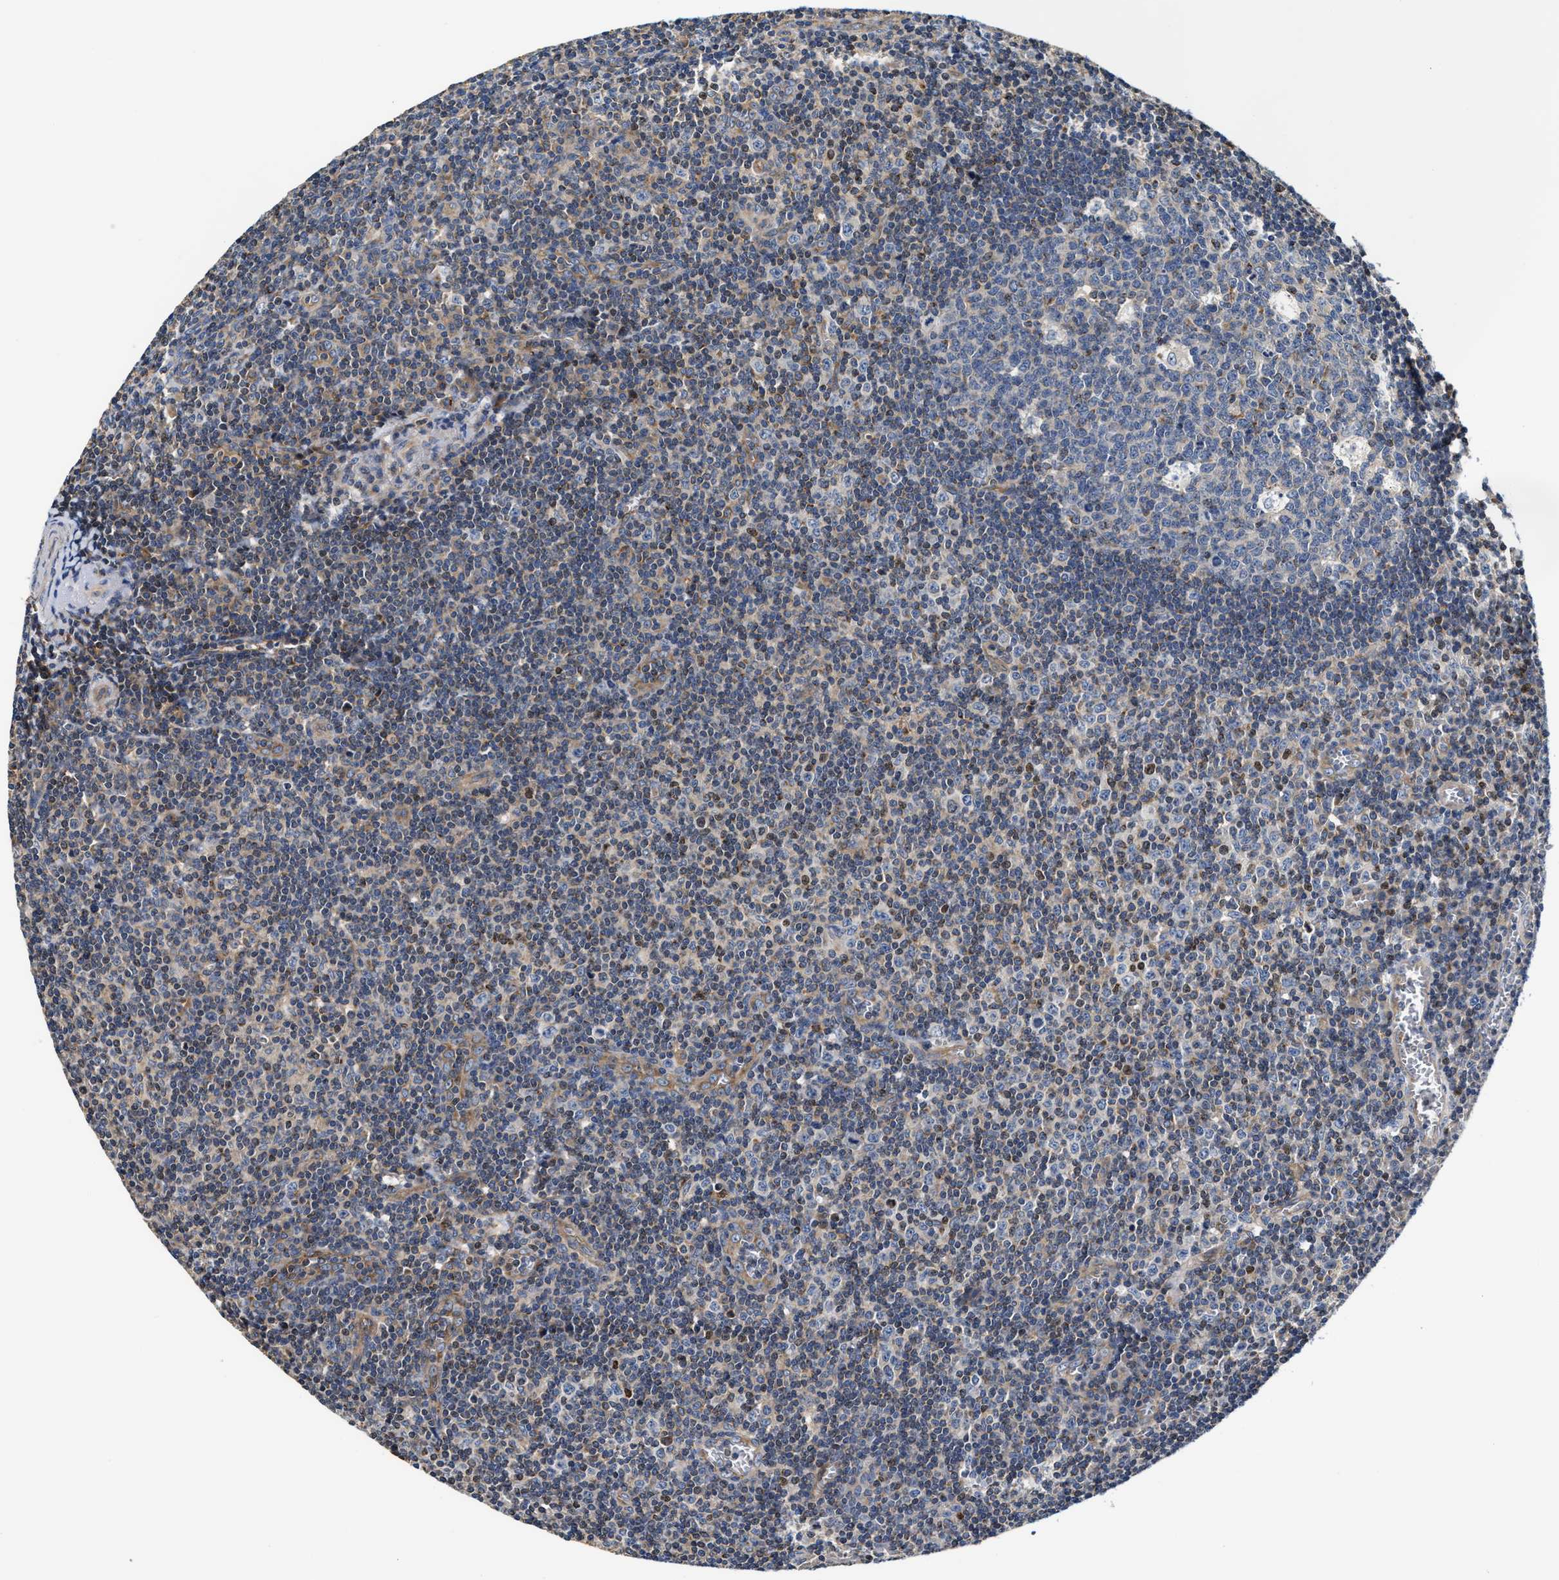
{"staining": {"intensity": "weak", "quantity": "<25%", "location": "cytoplasmic/membranous"}, "tissue": "tonsil", "cell_type": "Germinal center cells", "image_type": "normal", "snomed": [{"axis": "morphology", "description": "Normal tissue, NOS"}, {"axis": "topography", "description": "Tonsil"}], "caption": "Germinal center cells are negative for protein expression in unremarkable human tonsil. (Immunohistochemistry, brightfield microscopy, high magnification).", "gene": "TEX2", "patient": {"sex": "male", "age": 37}}